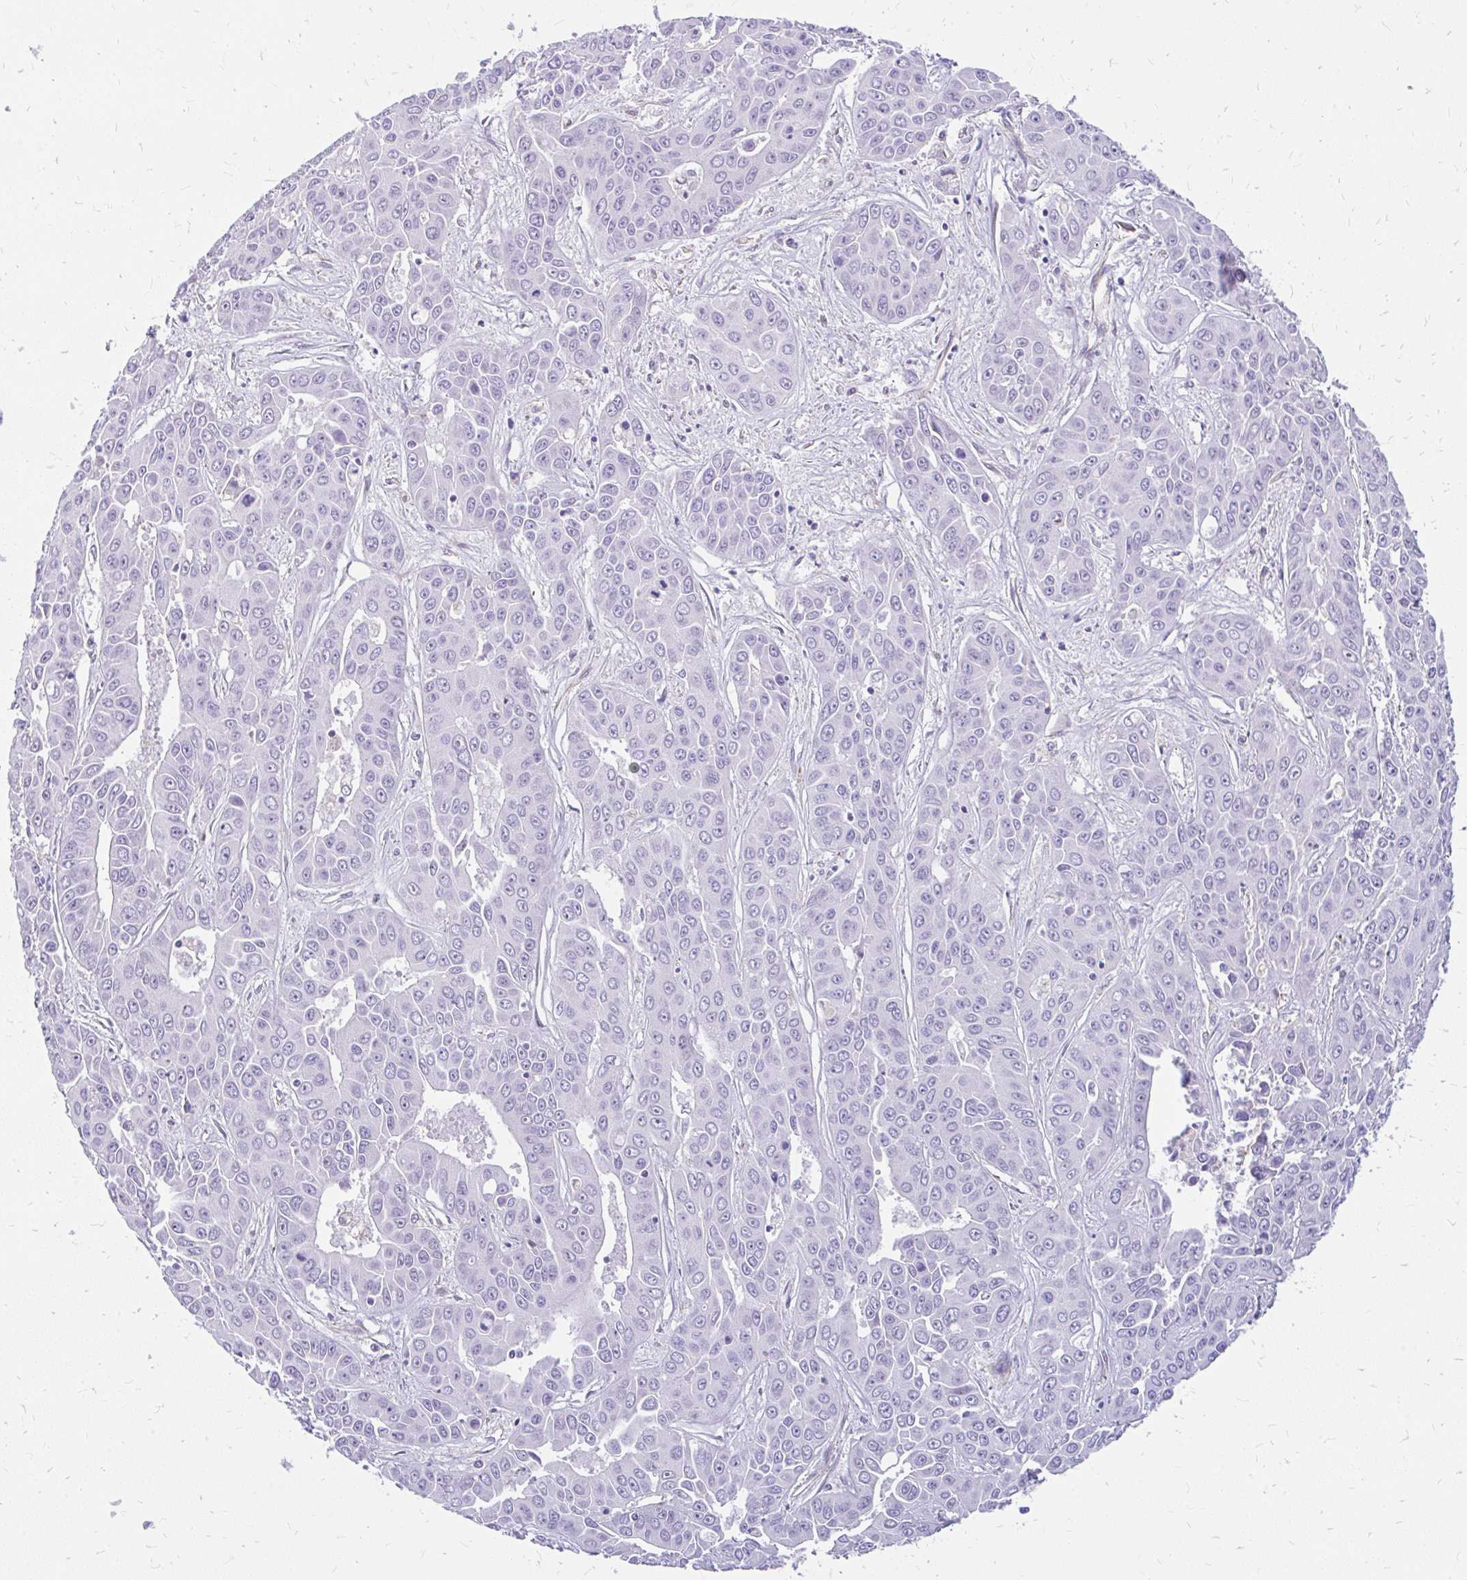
{"staining": {"intensity": "negative", "quantity": "none", "location": "none"}, "tissue": "liver cancer", "cell_type": "Tumor cells", "image_type": "cancer", "snomed": [{"axis": "morphology", "description": "Cholangiocarcinoma"}, {"axis": "topography", "description": "Liver"}], "caption": "Micrograph shows no protein expression in tumor cells of liver cholangiocarcinoma tissue.", "gene": "FAM83C", "patient": {"sex": "female", "age": 52}}